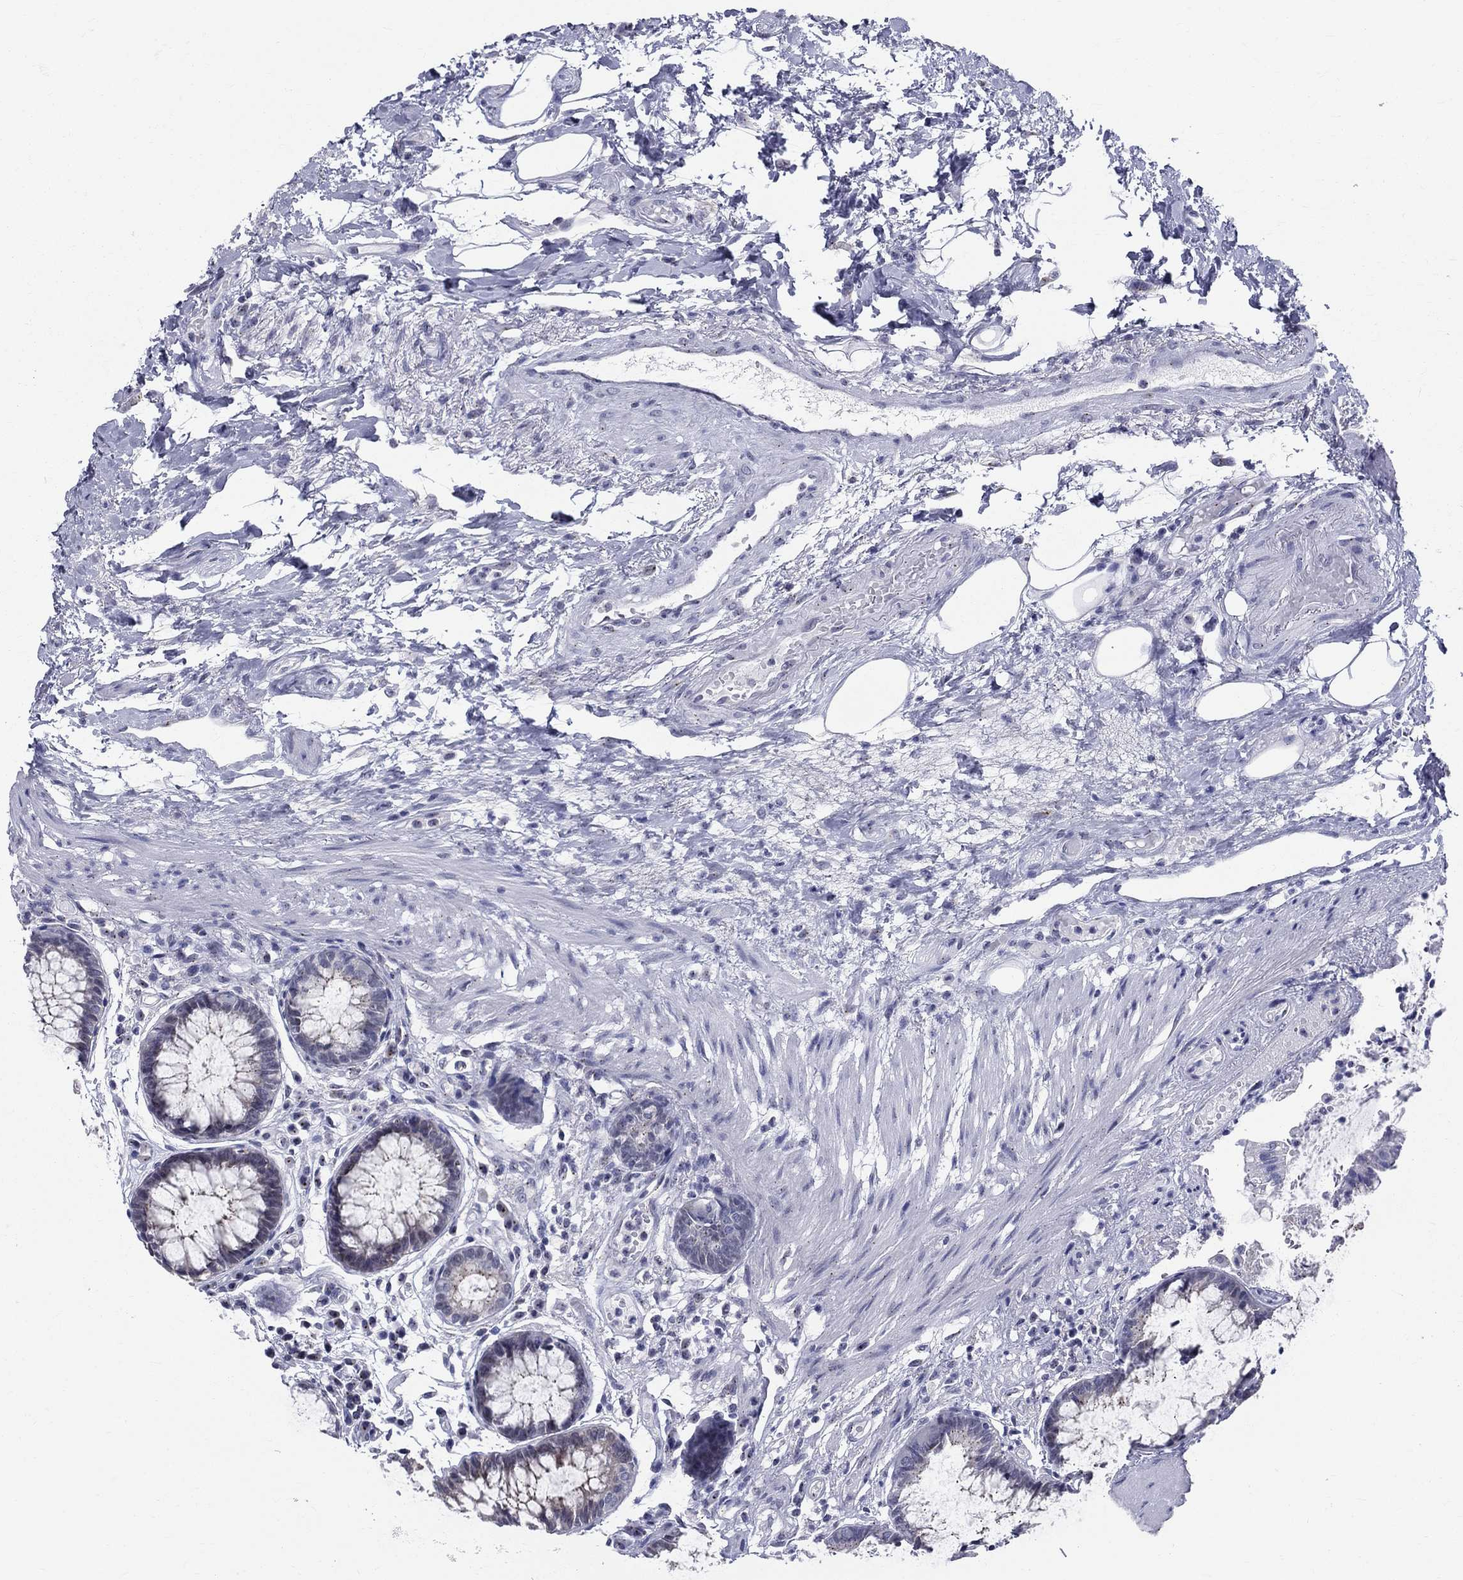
{"staining": {"intensity": "weak", "quantity": "<25%", "location": "cytoplasmic/membranous"}, "tissue": "rectum", "cell_type": "Glandular cells", "image_type": "normal", "snomed": [{"axis": "morphology", "description": "Normal tissue, NOS"}, {"axis": "topography", "description": "Rectum"}], "caption": "This is an immunohistochemistry (IHC) image of benign human rectum. There is no staining in glandular cells.", "gene": "CEP43", "patient": {"sex": "female", "age": 68}}